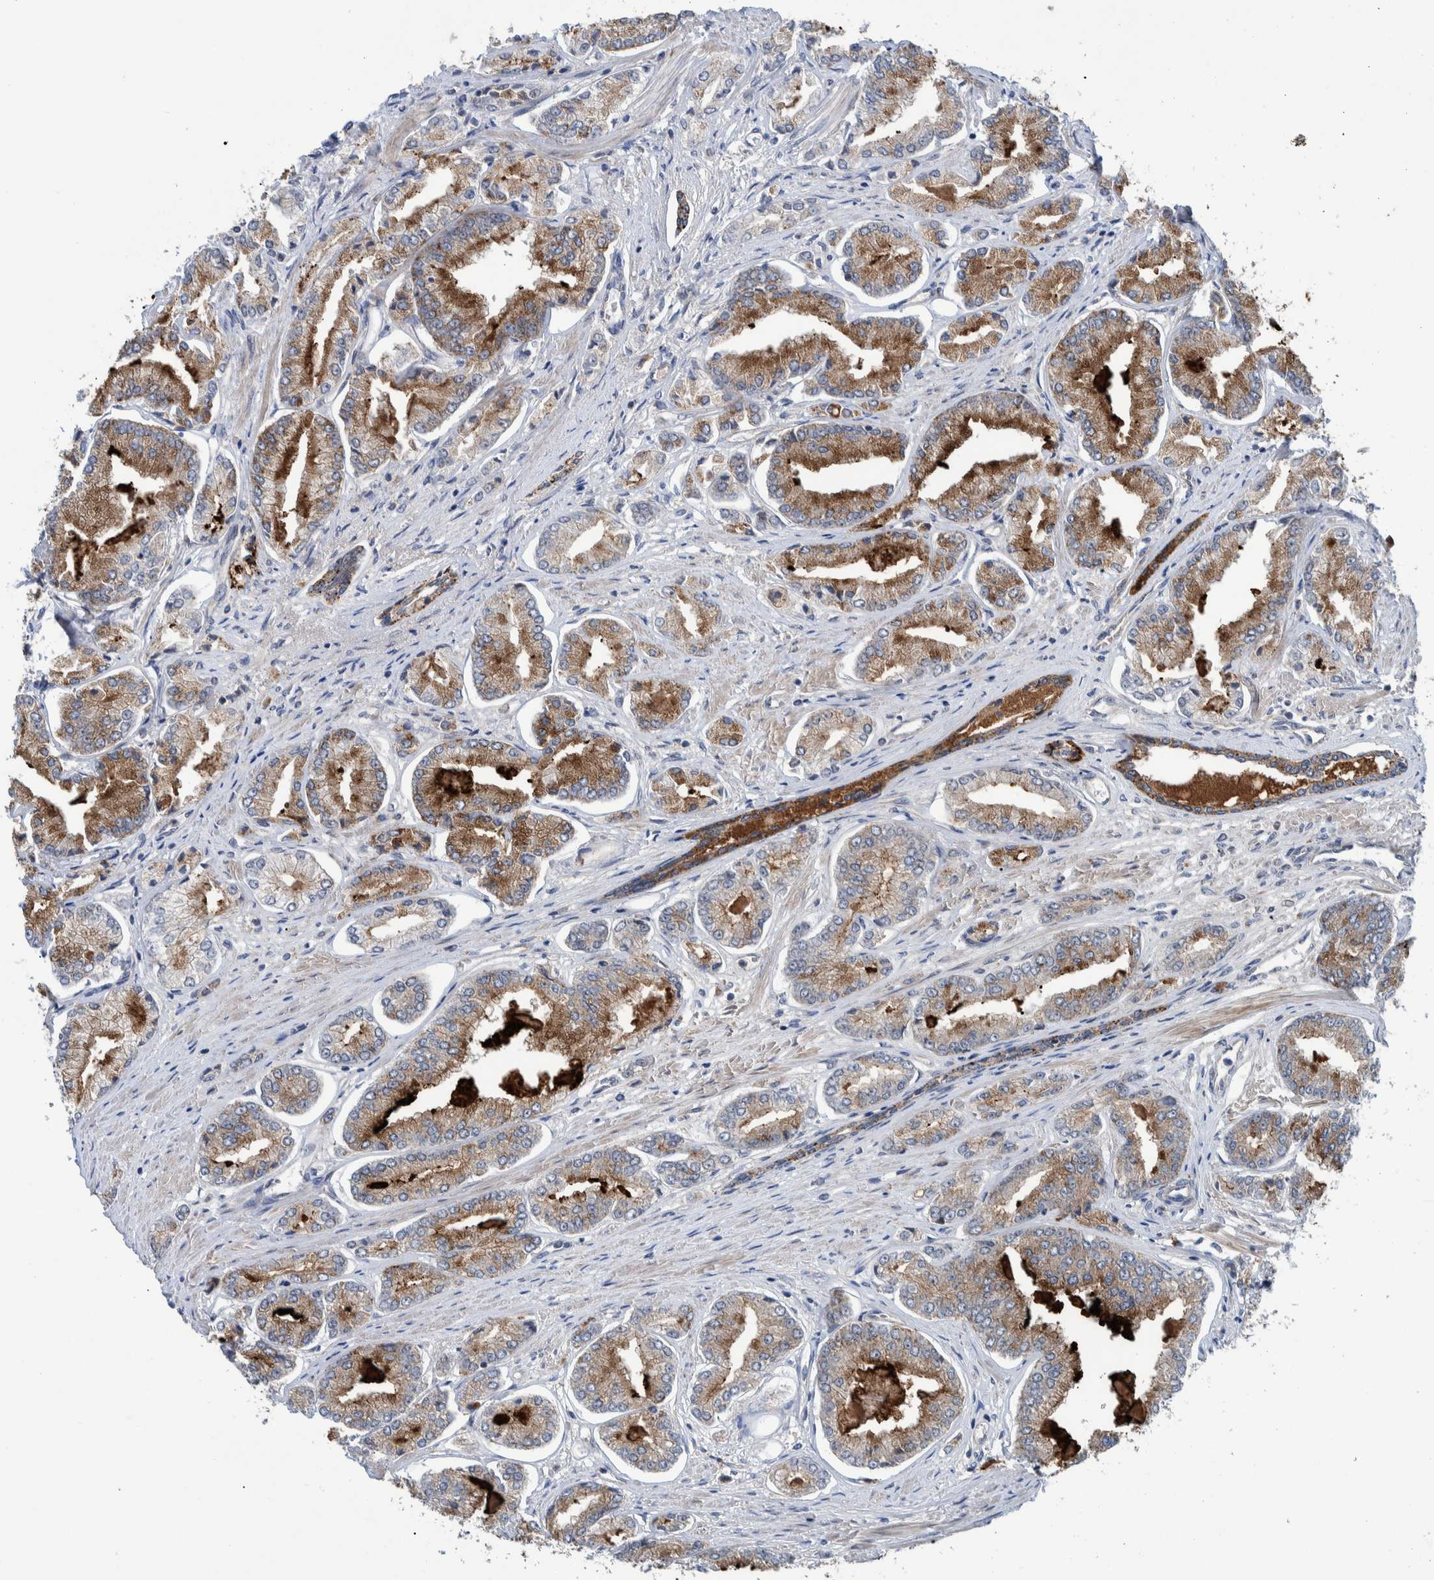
{"staining": {"intensity": "moderate", "quantity": ">75%", "location": "cytoplasmic/membranous"}, "tissue": "prostate cancer", "cell_type": "Tumor cells", "image_type": "cancer", "snomed": [{"axis": "morphology", "description": "Adenocarcinoma, Low grade"}, {"axis": "topography", "description": "Prostate"}], "caption": "Brown immunohistochemical staining in adenocarcinoma (low-grade) (prostate) exhibits moderate cytoplasmic/membranous positivity in about >75% of tumor cells. (Stains: DAB in brown, nuclei in blue, Microscopy: brightfield microscopy at high magnification).", "gene": "ITIH3", "patient": {"sex": "male", "age": 52}}